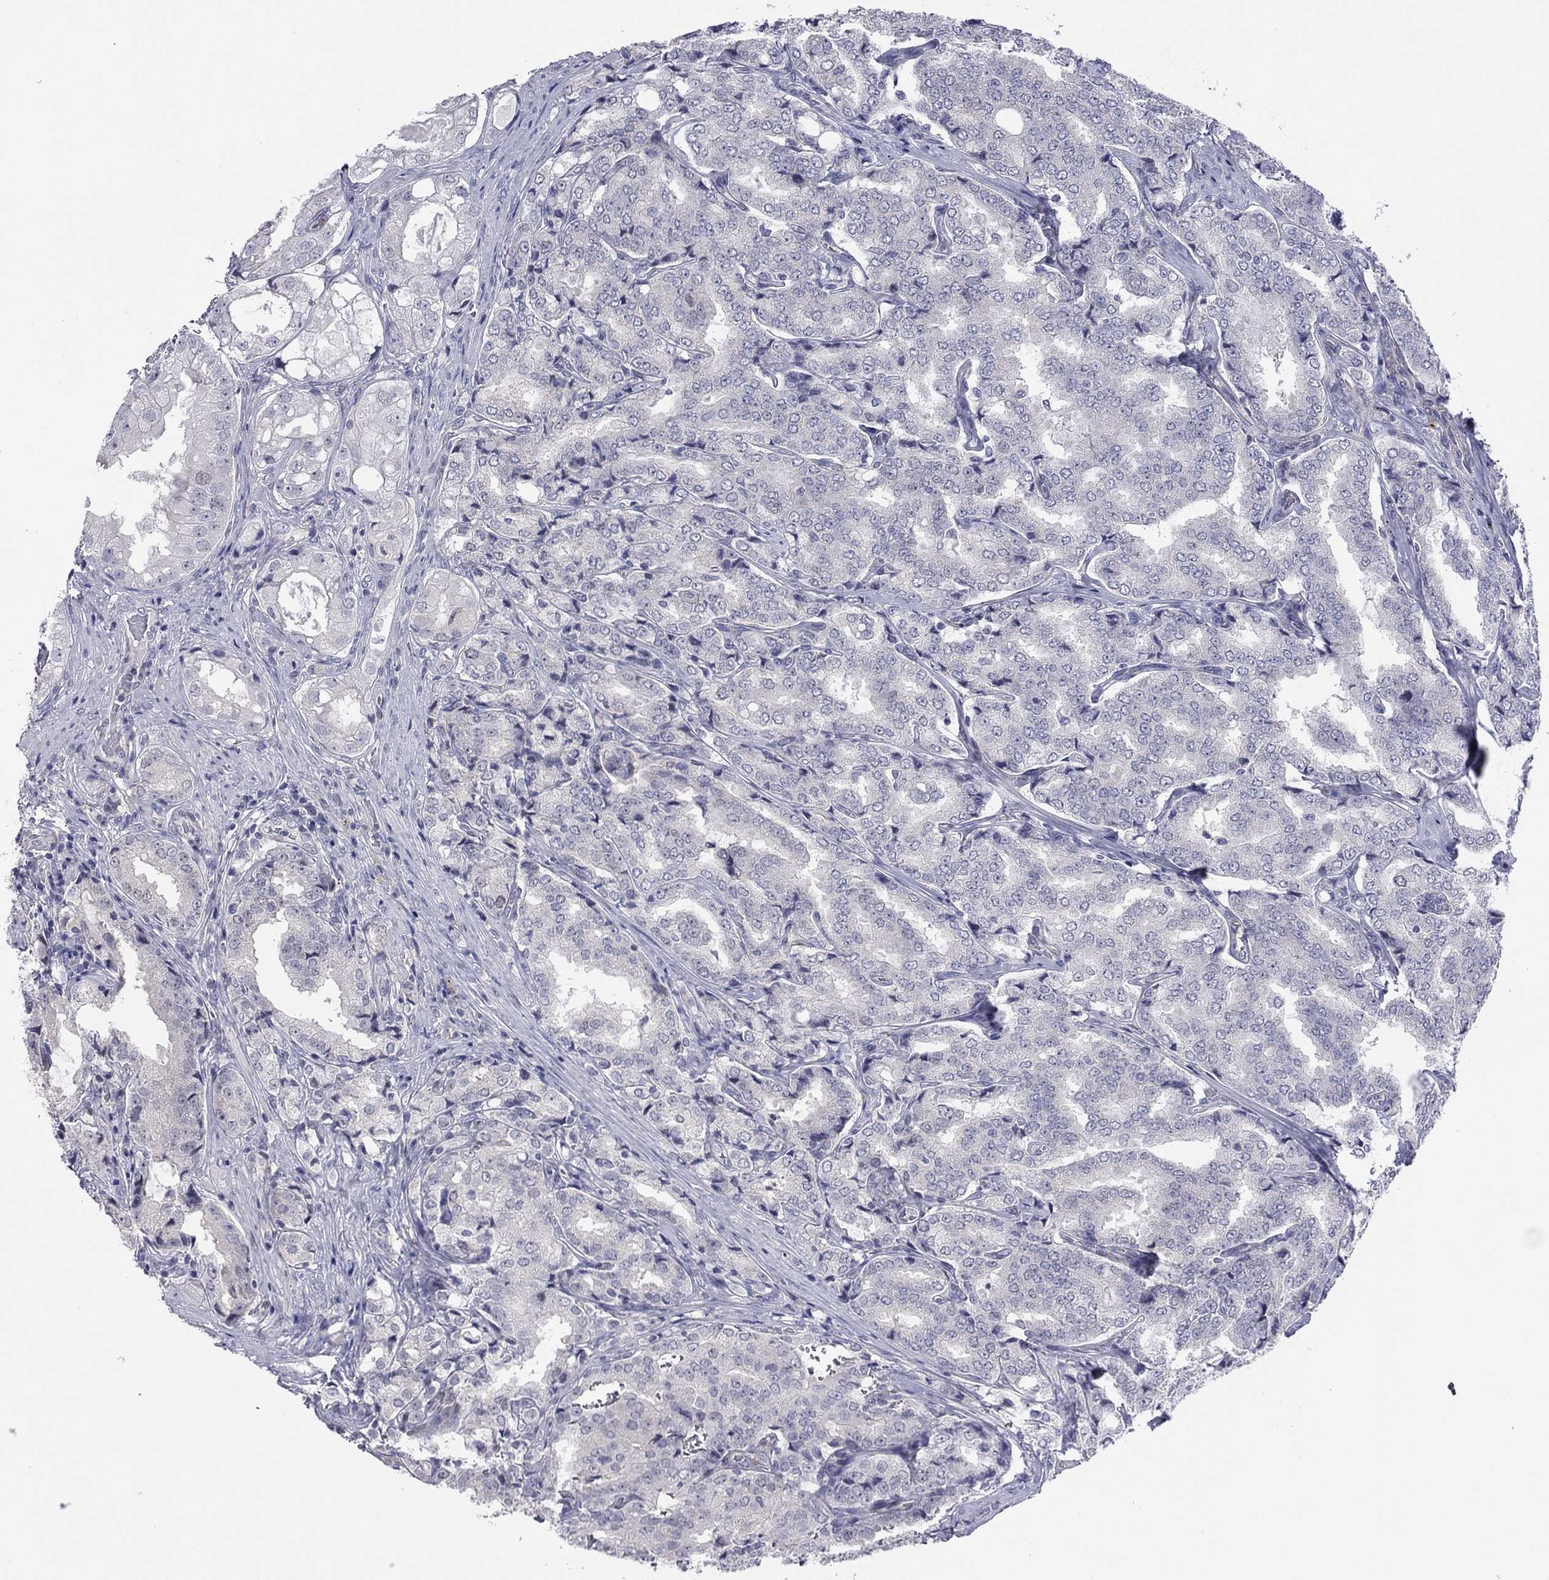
{"staining": {"intensity": "negative", "quantity": "none", "location": "none"}, "tissue": "prostate cancer", "cell_type": "Tumor cells", "image_type": "cancer", "snomed": [{"axis": "morphology", "description": "Adenocarcinoma, NOS"}, {"axis": "topography", "description": "Prostate"}], "caption": "The image exhibits no significant positivity in tumor cells of prostate adenocarcinoma.", "gene": "POU5F2", "patient": {"sex": "male", "age": 65}}